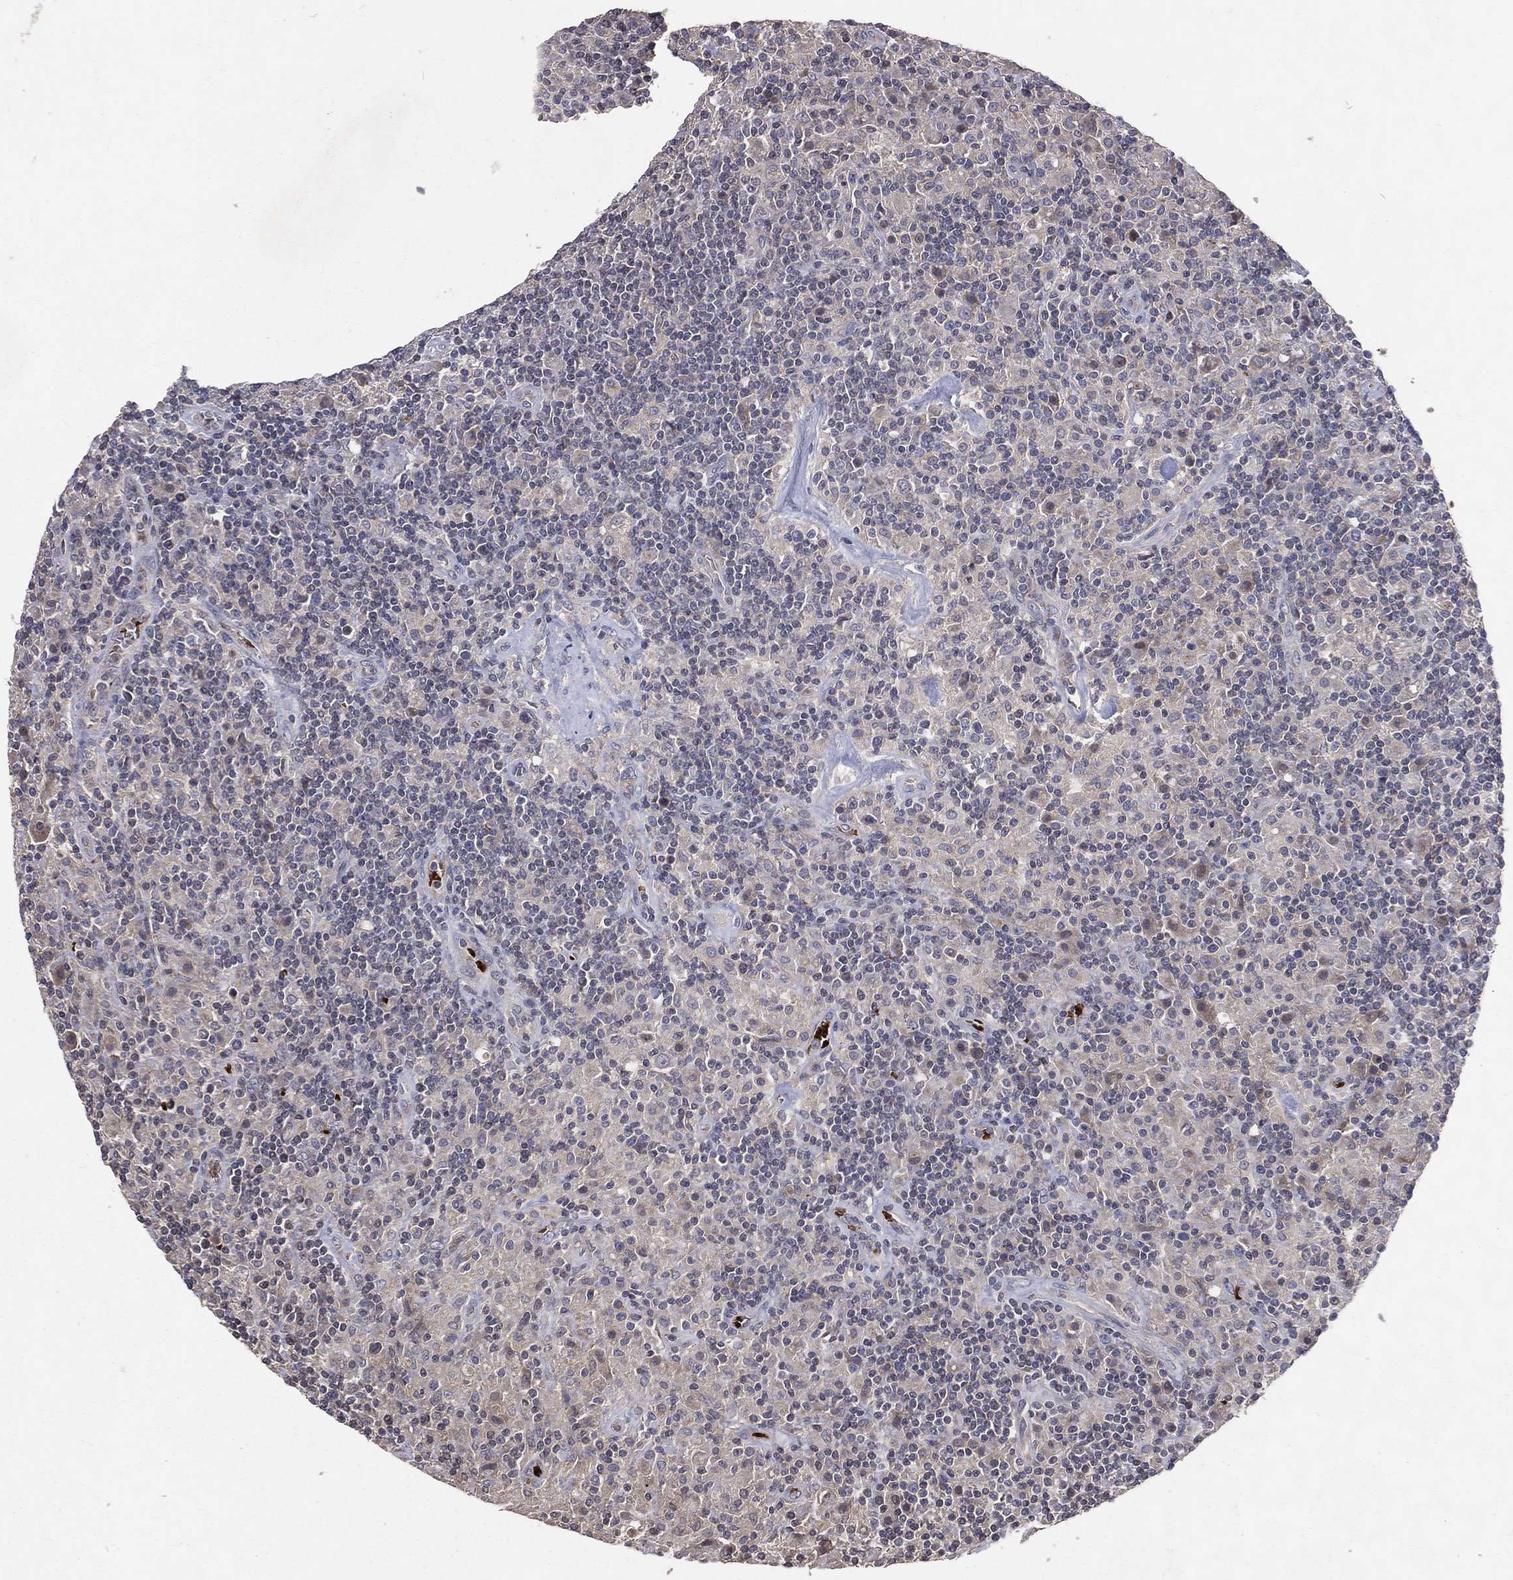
{"staining": {"intensity": "negative", "quantity": "none", "location": "none"}, "tissue": "lymphoma", "cell_type": "Tumor cells", "image_type": "cancer", "snomed": [{"axis": "morphology", "description": "Hodgkin's disease, NOS"}, {"axis": "topography", "description": "Lymph node"}], "caption": "A high-resolution histopathology image shows immunohistochemistry (IHC) staining of lymphoma, which shows no significant staining in tumor cells.", "gene": "DNAH7", "patient": {"sex": "male", "age": 70}}